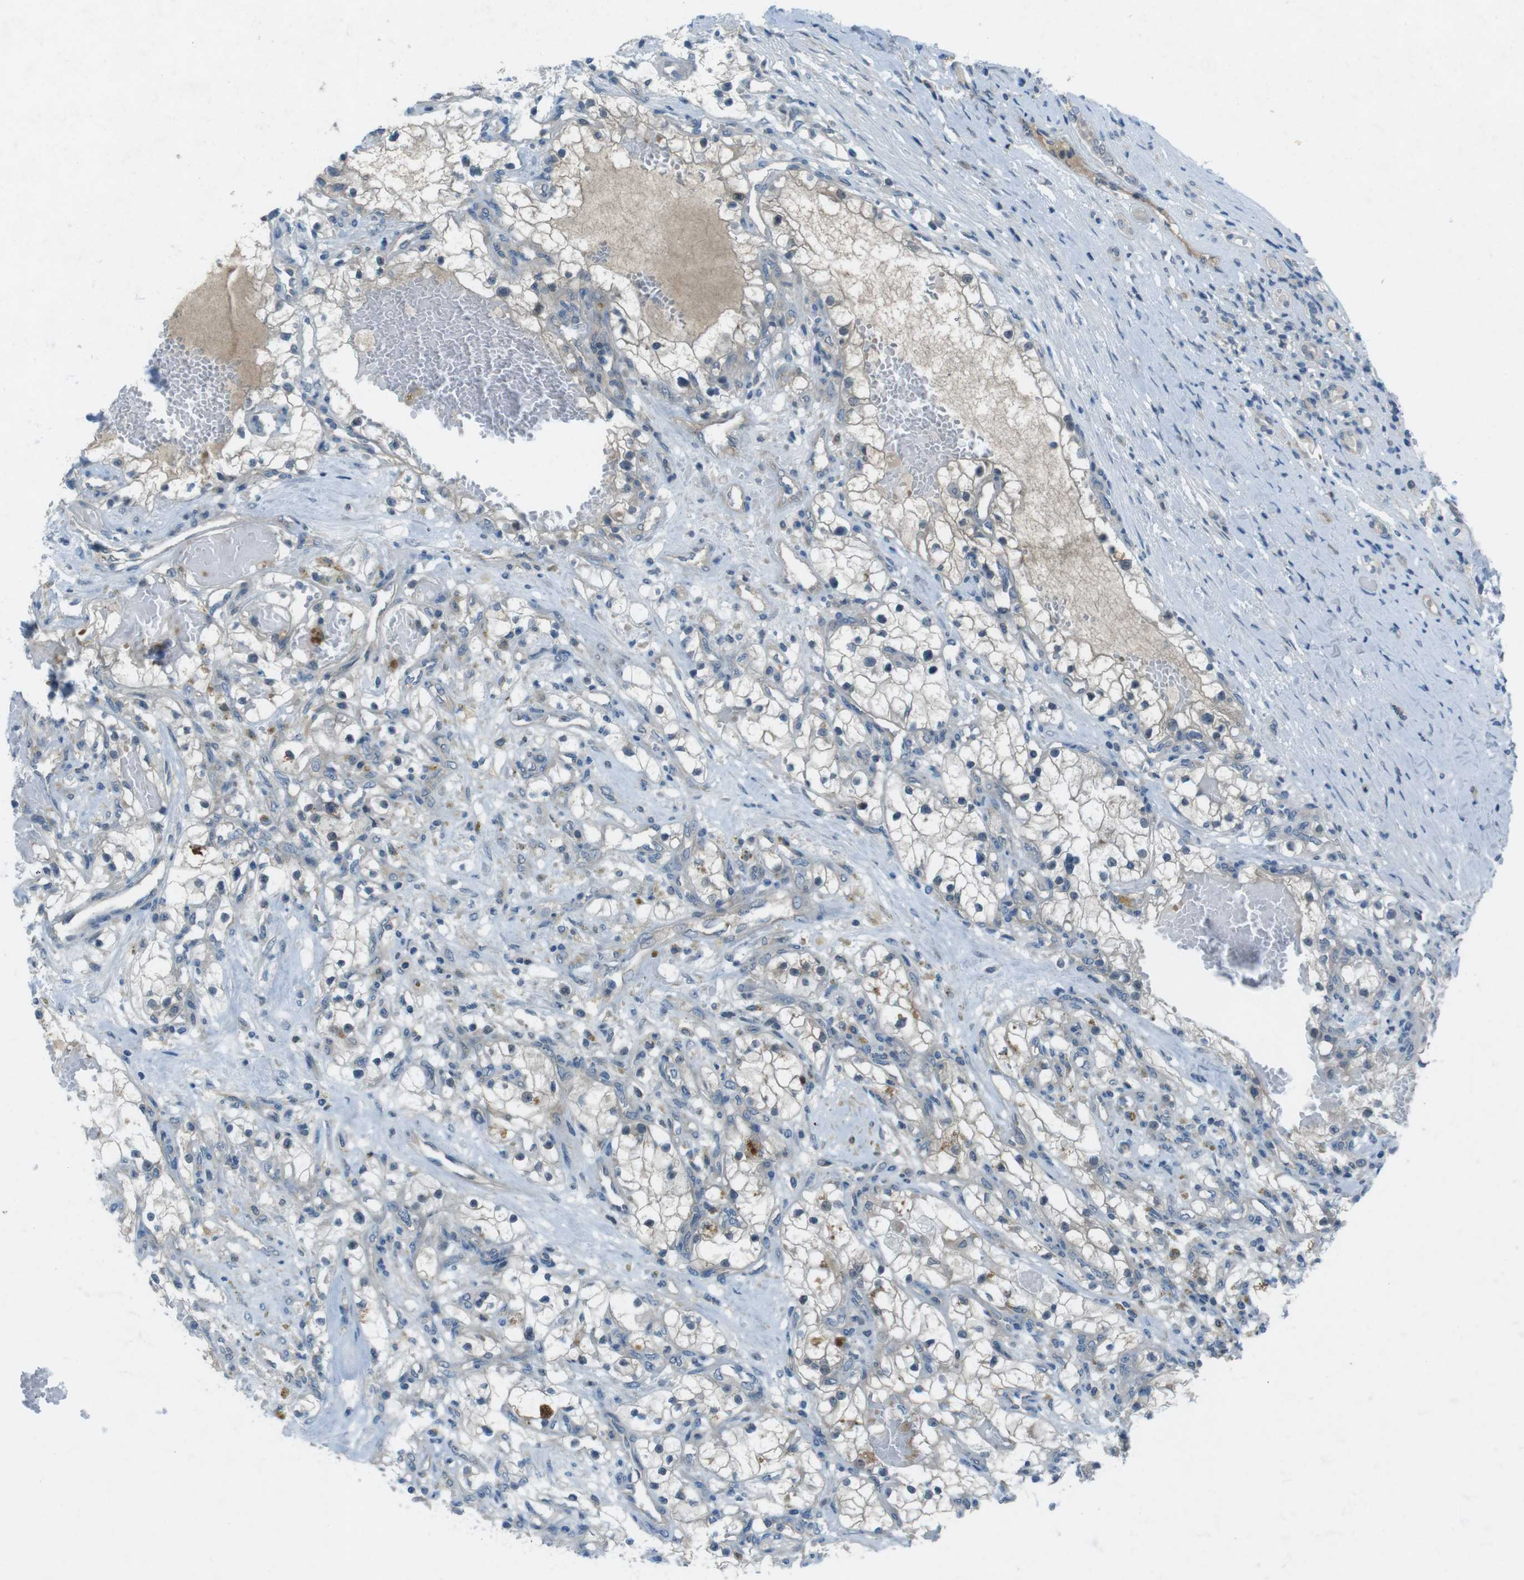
{"staining": {"intensity": "weak", "quantity": "<25%", "location": "cytoplasmic/membranous"}, "tissue": "renal cancer", "cell_type": "Tumor cells", "image_type": "cancer", "snomed": [{"axis": "morphology", "description": "Adenocarcinoma, NOS"}, {"axis": "topography", "description": "Kidney"}], "caption": "Histopathology image shows no protein staining in tumor cells of adenocarcinoma (renal) tissue.", "gene": "ZDHHC20", "patient": {"sex": "male", "age": 68}}